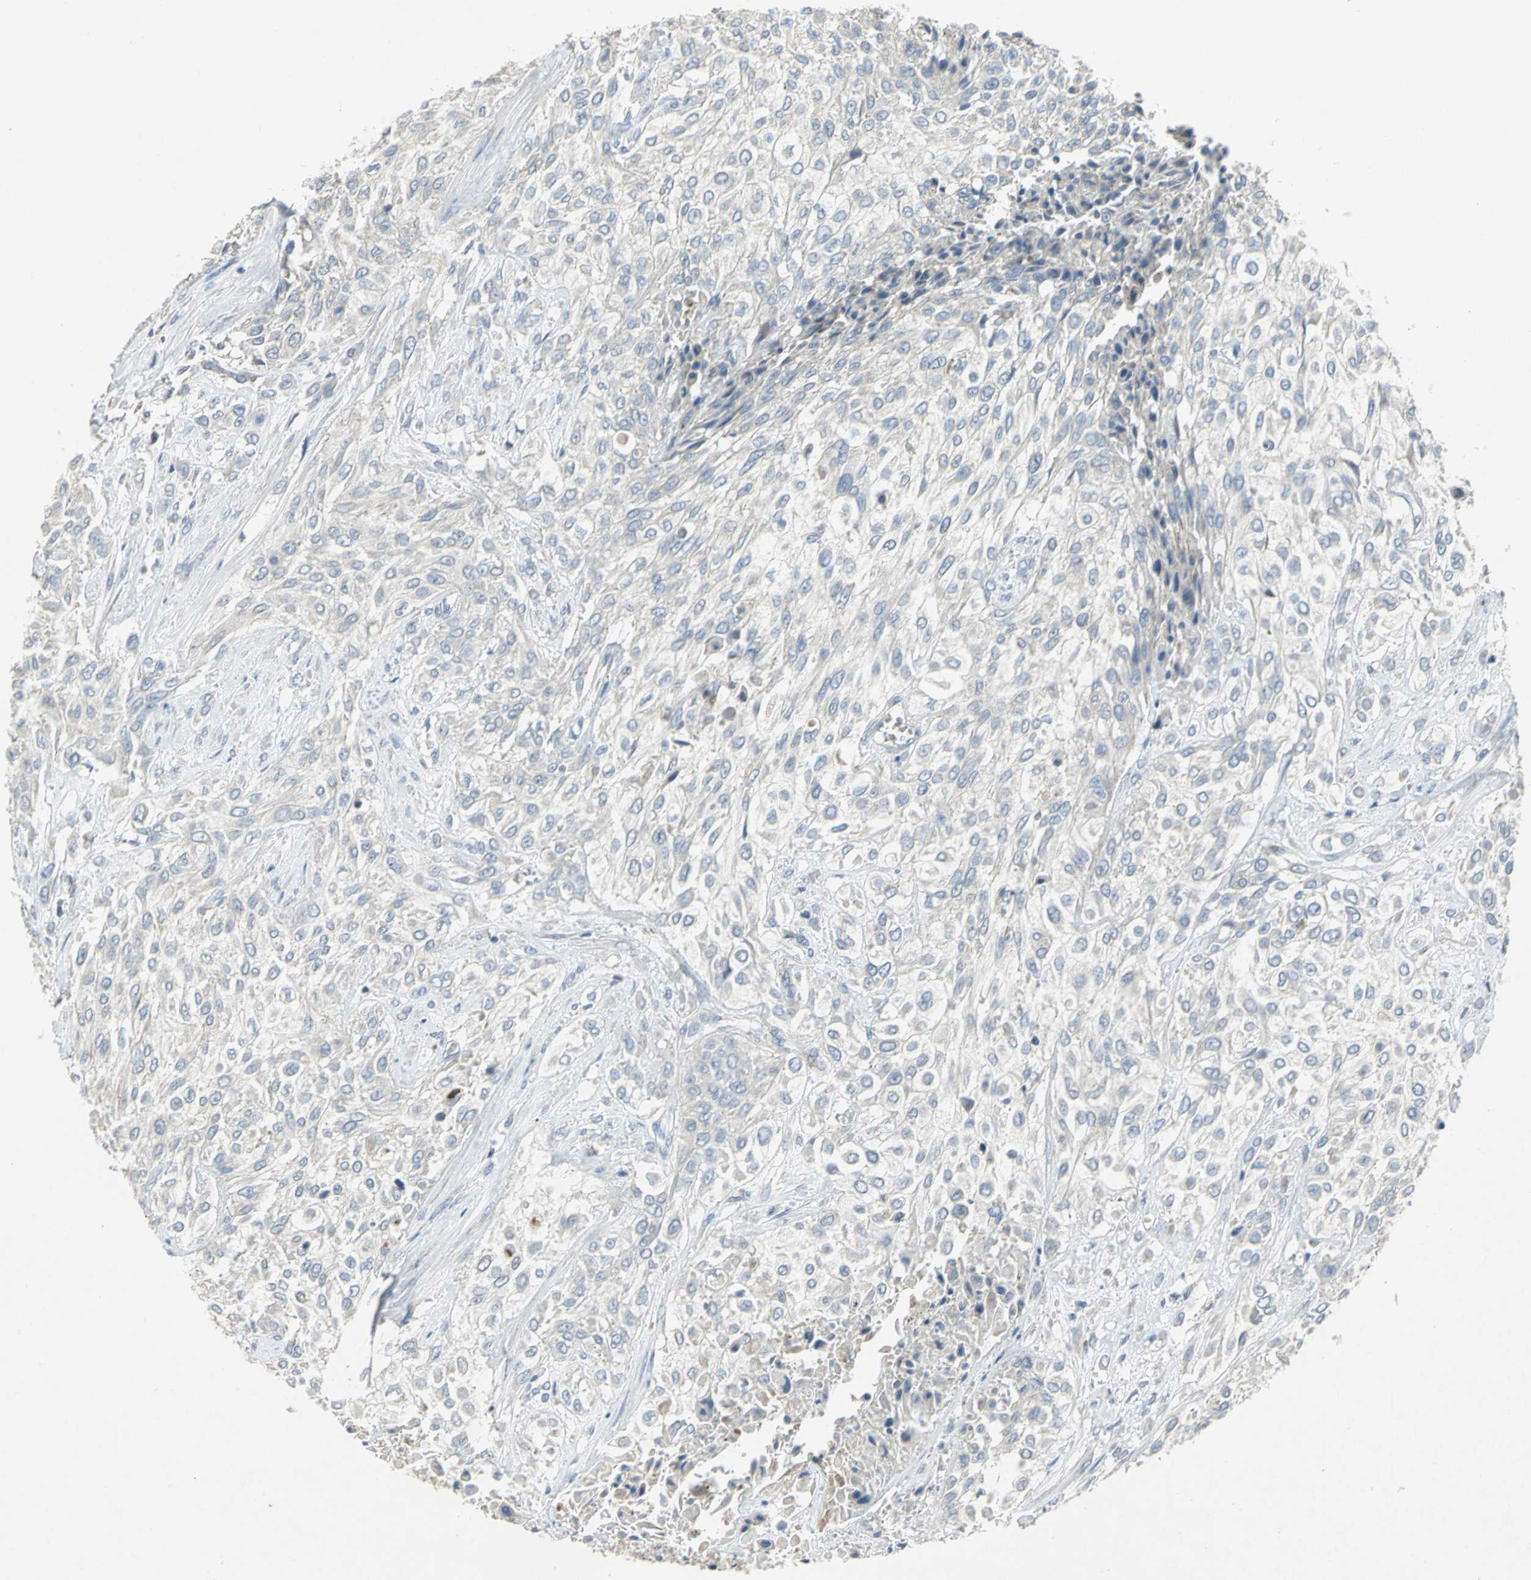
{"staining": {"intensity": "negative", "quantity": "none", "location": "none"}, "tissue": "urothelial cancer", "cell_type": "Tumor cells", "image_type": "cancer", "snomed": [{"axis": "morphology", "description": "Urothelial carcinoma, High grade"}, {"axis": "topography", "description": "Urinary bladder"}], "caption": "A photomicrograph of human urothelial carcinoma (high-grade) is negative for staining in tumor cells.", "gene": "SPPL2B", "patient": {"sex": "male", "age": 57}}